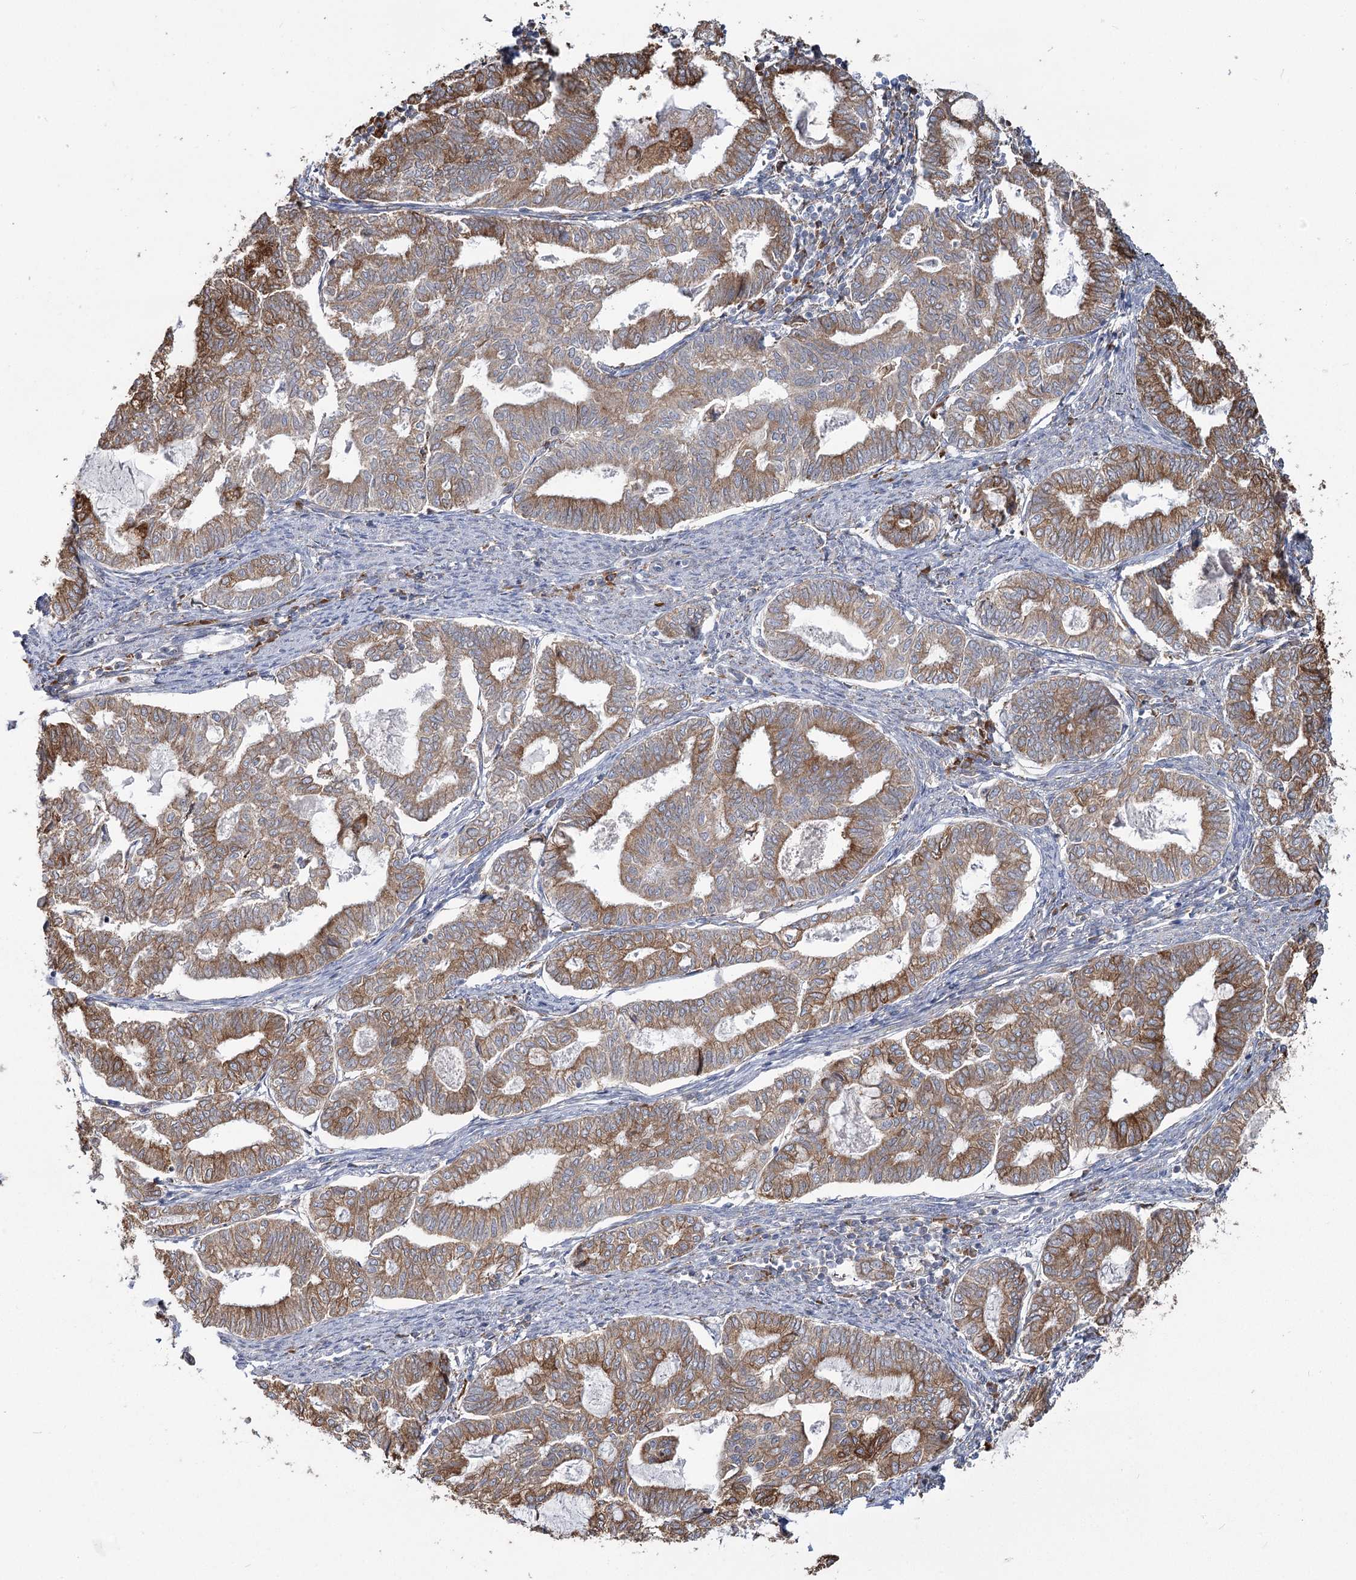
{"staining": {"intensity": "moderate", "quantity": ">75%", "location": "cytoplasmic/membranous"}, "tissue": "endometrial cancer", "cell_type": "Tumor cells", "image_type": "cancer", "snomed": [{"axis": "morphology", "description": "Adenocarcinoma, NOS"}, {"axis": "topography", "description": "Endometrium"}], "caption": "Tumor cells display moderate cytoplasmic/membranous expression in approximately >75% of cells in endometrial cancer.", "gene": "ZCCHC9", "patient": {"sex": "female", "age": 79}}